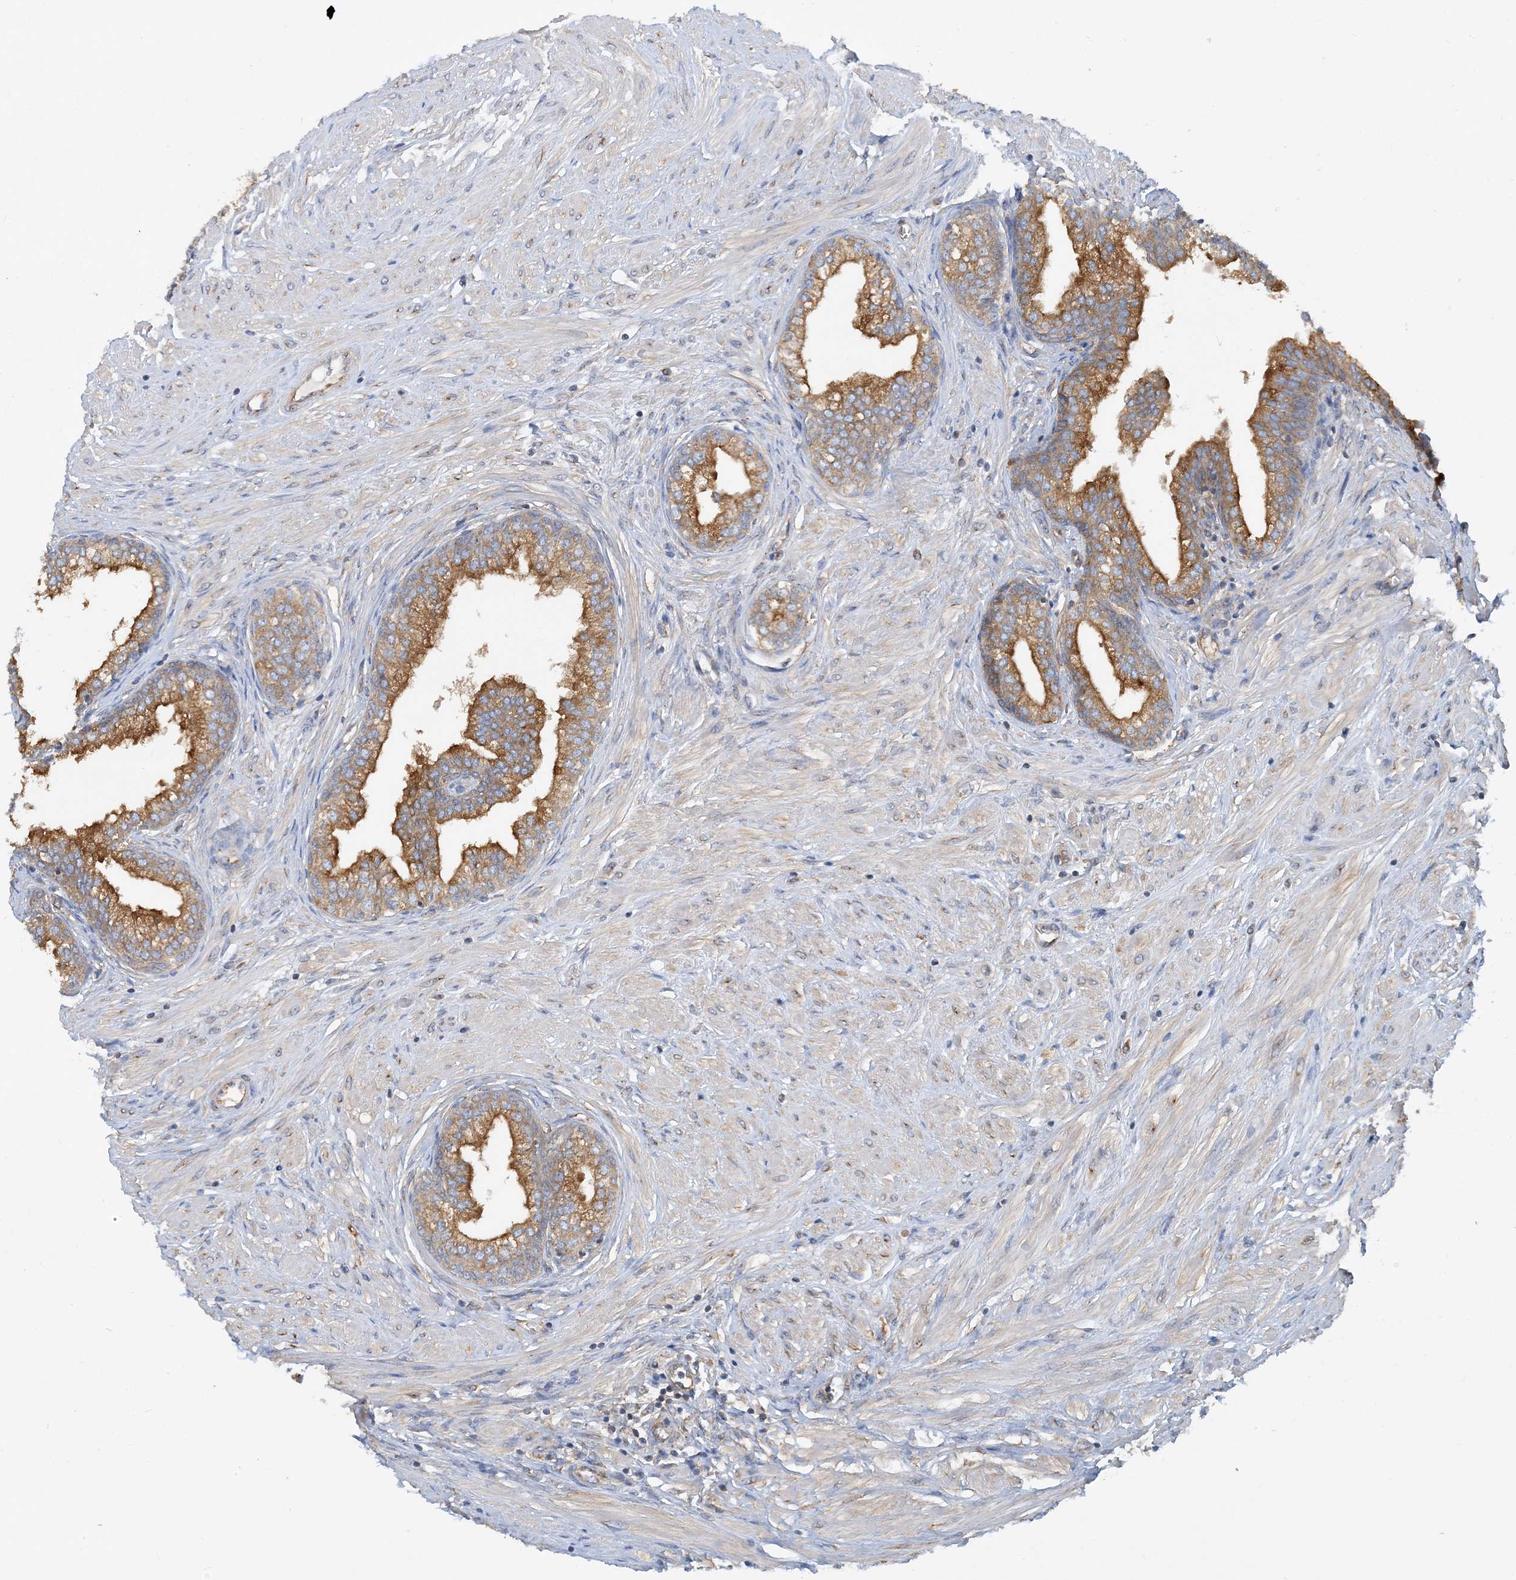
{"staining": {"intensity": "strong", "quantity": ">75%", "location": "cytoplasmic/membranous"}, "tissue": "prostate", "cell_type": "Glandular cells", "image_type": "normal", "snomed": [{"axis": "morphology", "description": "Normal tissue, NOS"}, {"axis": "morphology", "description": "Urothelial carcinoma, Low grade"}, {"axis": "topography", "description": "Urinary bladder"}, {"axis": "topography", "description": "Prostate"}], "caption": "High-magnification brightfield microscopy of benign prostate stained with DAB (brown) and counterstained with hematoxylin (blue). glandular cells exhibit strong cytoplasmic/membranous expression is identified in approximately>75% of cells.", "gene": "SIDT1", "patient": {"sex": "male", "age": 60}}